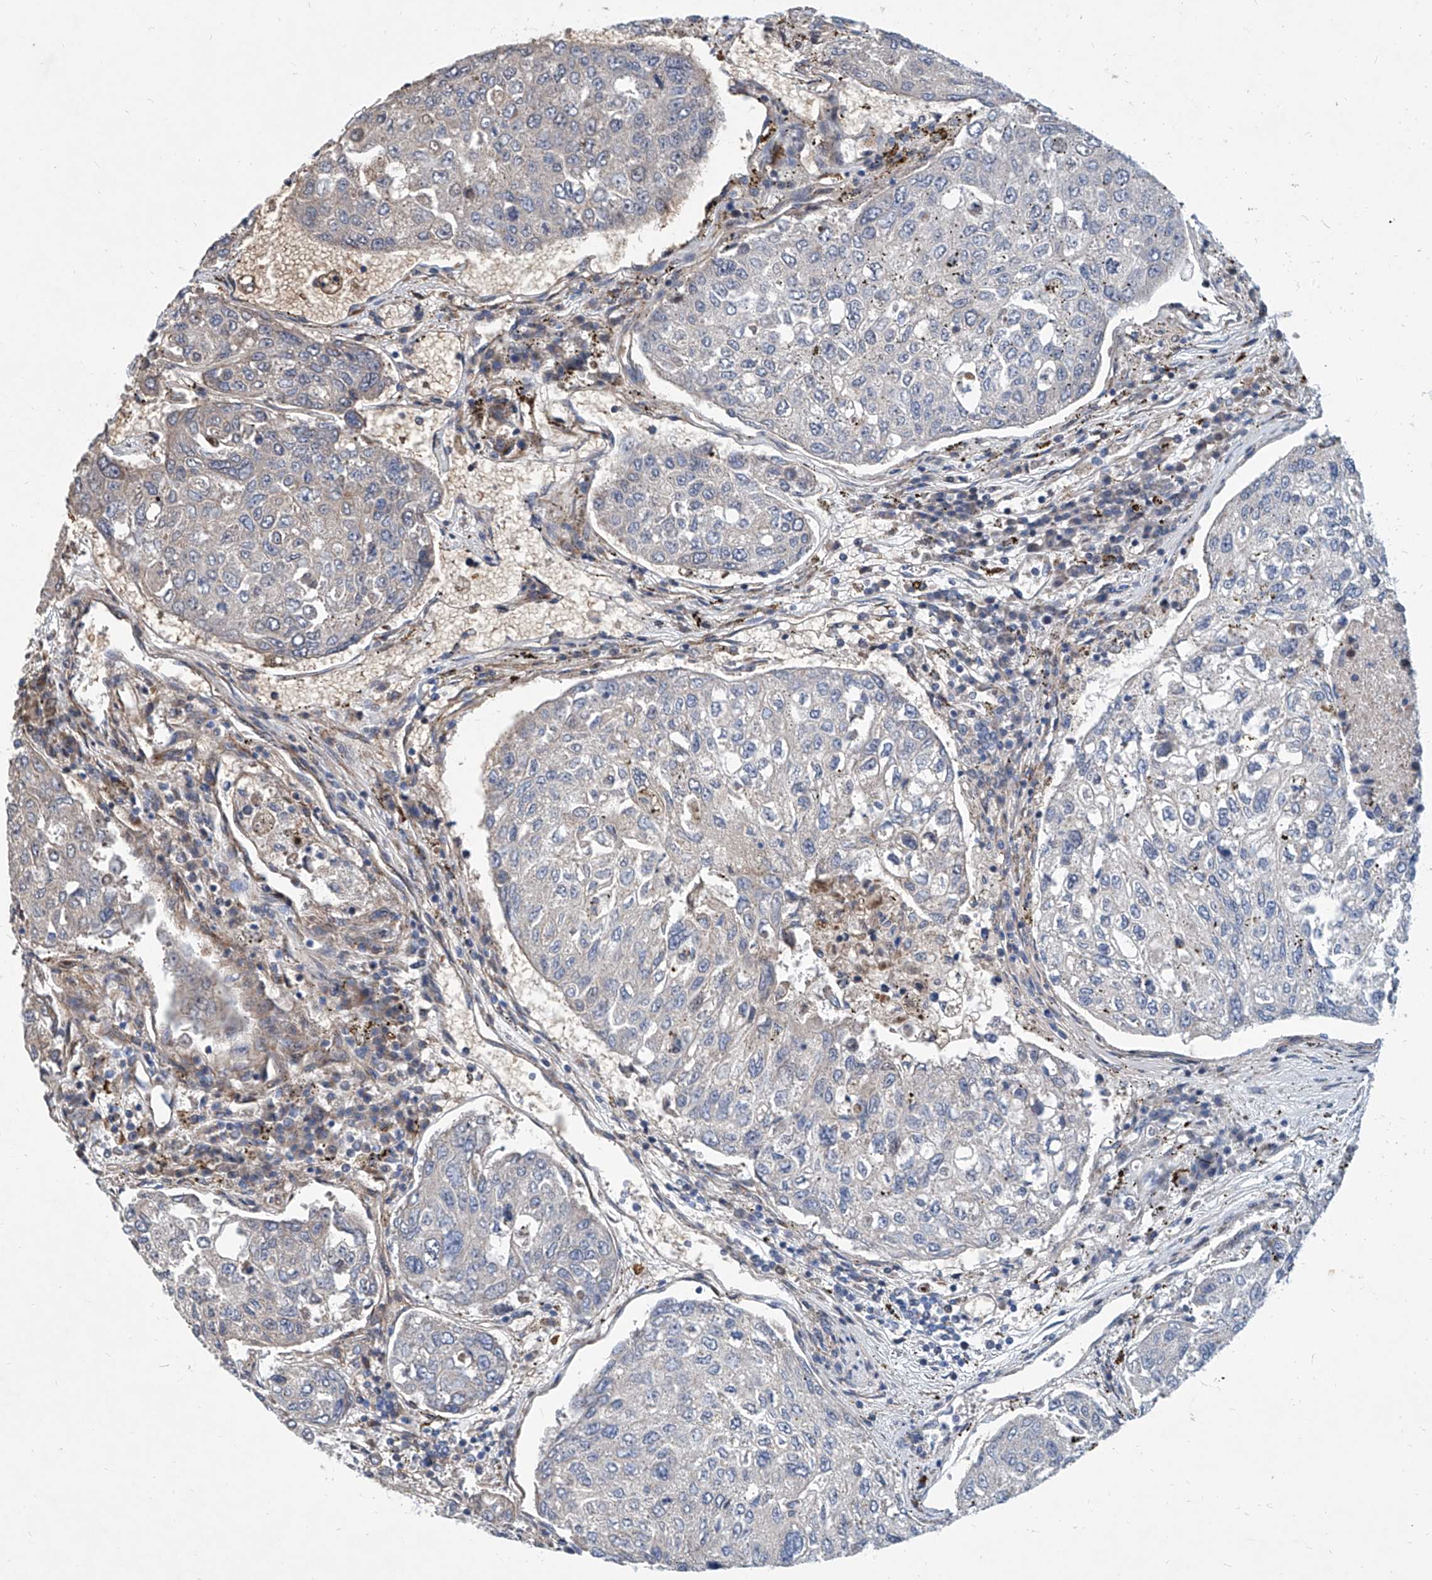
{"staining": {"intensity": "negative", "quantity": "none", "location": "none"}, "tissue": "urothelial cancer", "cell_type": "Tumor cells", "image_type": "cancer", "snomed": [{"axis": "morphology", "description": "Urothelial carcinoma, High grade"}, {"axis": "topography", "description": "Lymph node"}, {"axis": "topography", "description": "Urinary bladder"}], "caption": "Tumor cells show no significant staining in urothelial carcinoma (high-grade).", "gene": "FPR2", "patient": {"sex": "male", "age": 51}}